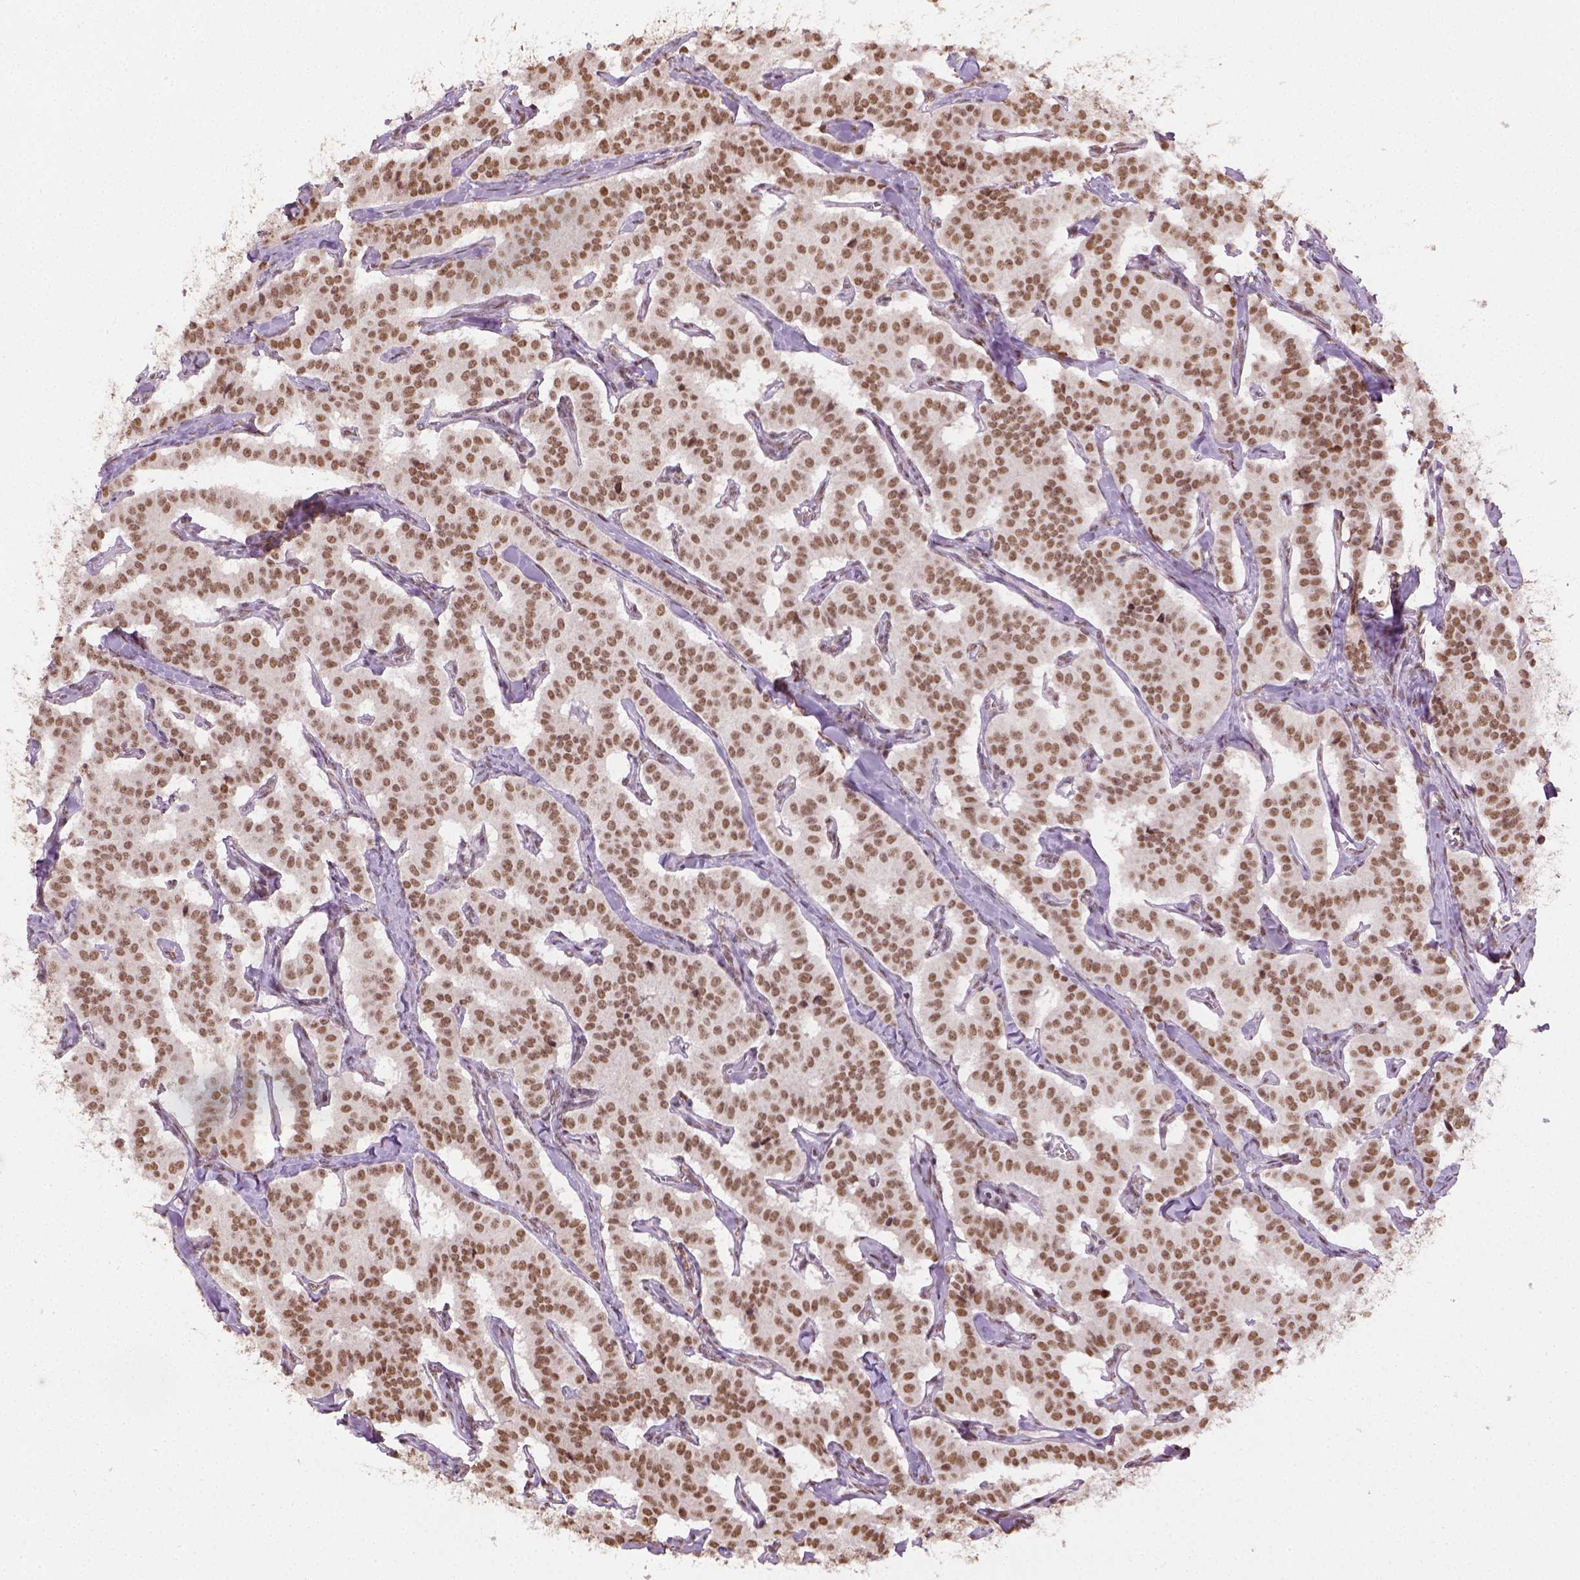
{"staining": {"intensity": "moderate", "quantity": ">75%", "location": "nuclear"}, "tissue": "carcinoid", "cell_type": "Tumor cells", "image_type": "cancer", "snomed": [{"axis": "morphology", "description": "Carcinoid, malignant, NOS"}, {"axis": "topography", "description": "Lung"}], "caption": "This photomicrograph displays malignant carcinoid stained with IHC to label a protein in brown. The nuclear of tumor cells show moderate positivity for the protein. Nuclei are counter-stained blue.", "gene": "FANCE", "patient": {"sex": "female", "age": 46}}